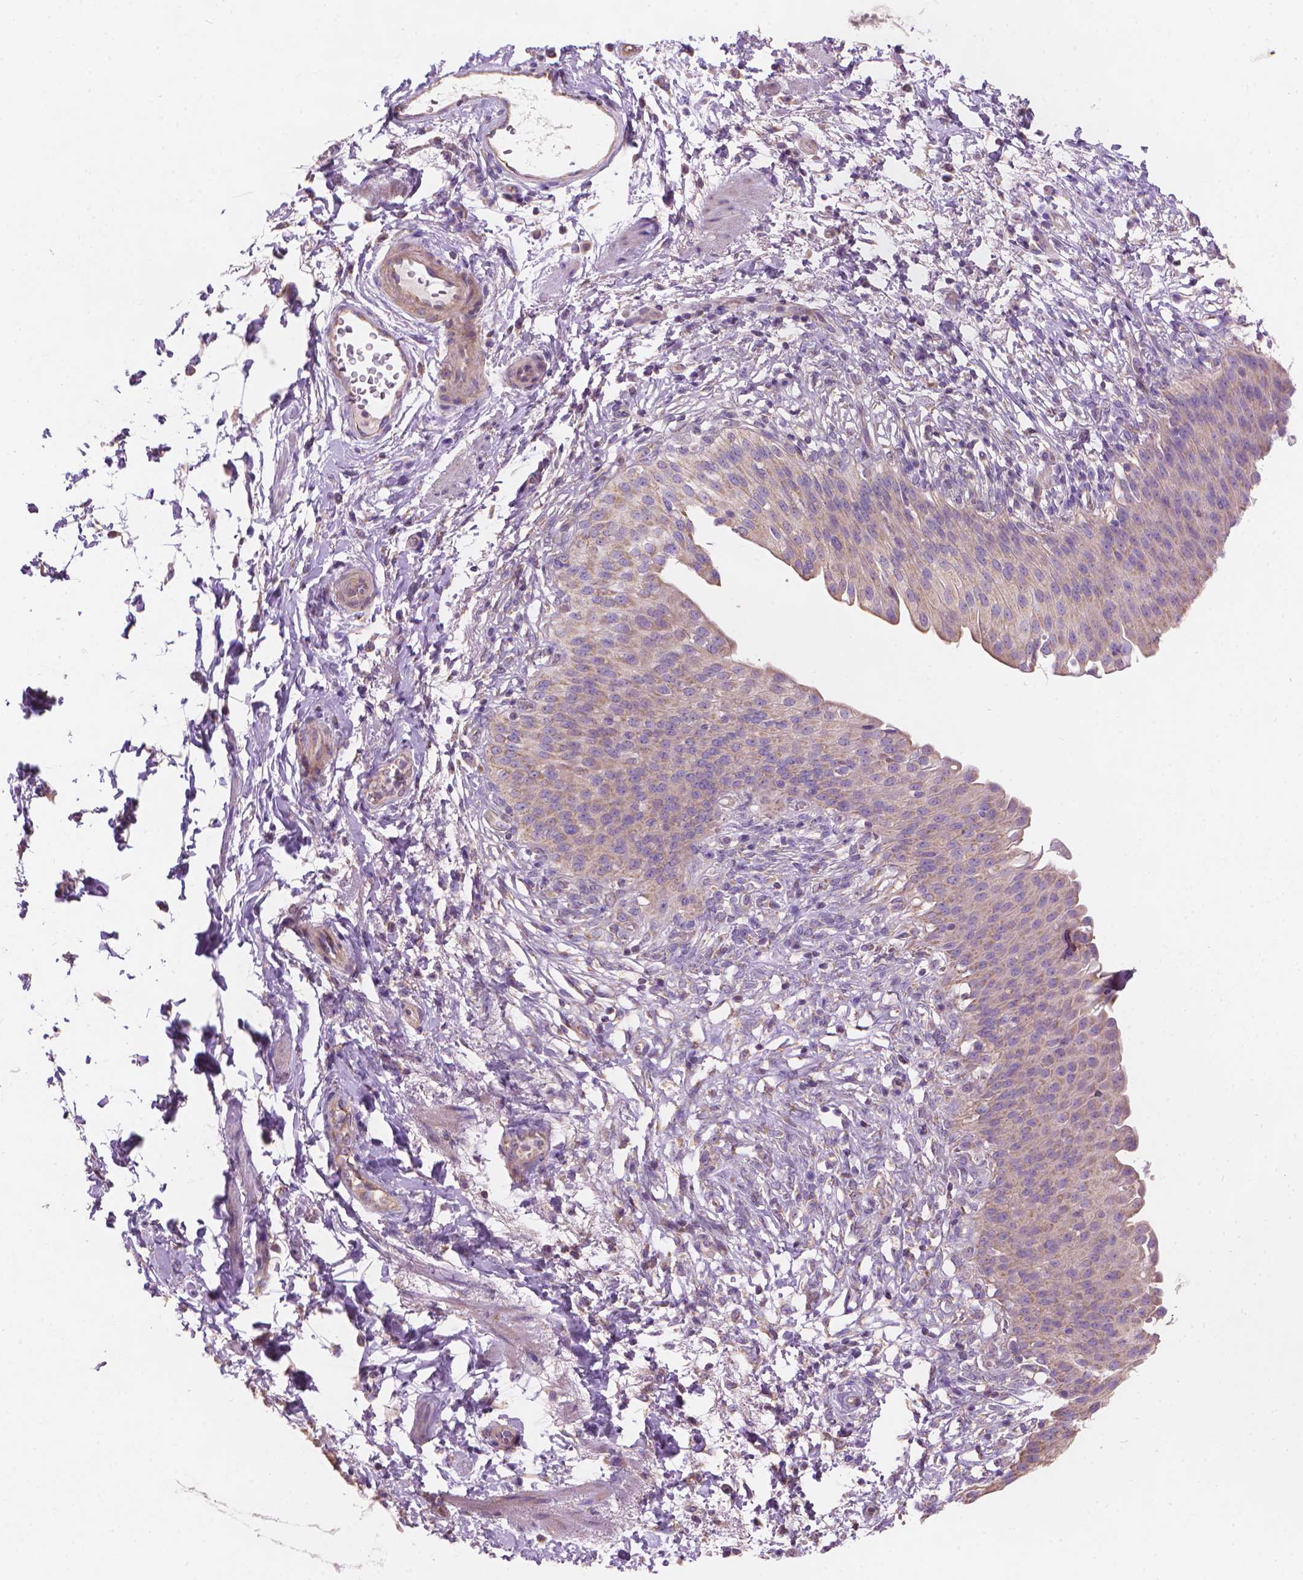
{"staining": {"intensity": "weak", "quantity": "<25%", "location": "cytoplasmic/membranous"}, "tissue": "urinary bladder", "cell_type": "Urothelial cells", "image_type": "normal", "snomed": [{"axis": "morphology", "description": "Normal tissue, NOS"}, {"axis": "topography", "description": "Urinary bladder"}, {"axis": "topography", "description": "Peripheral nerve tissue"}], "caption": "A high-resolution histopathology image shows IHC staining of benign urinary bladder, which exhibits no significant positivity in urothelial cells.", "gene": "TTC29", "patient": {"sex": "female", "age": 60}}